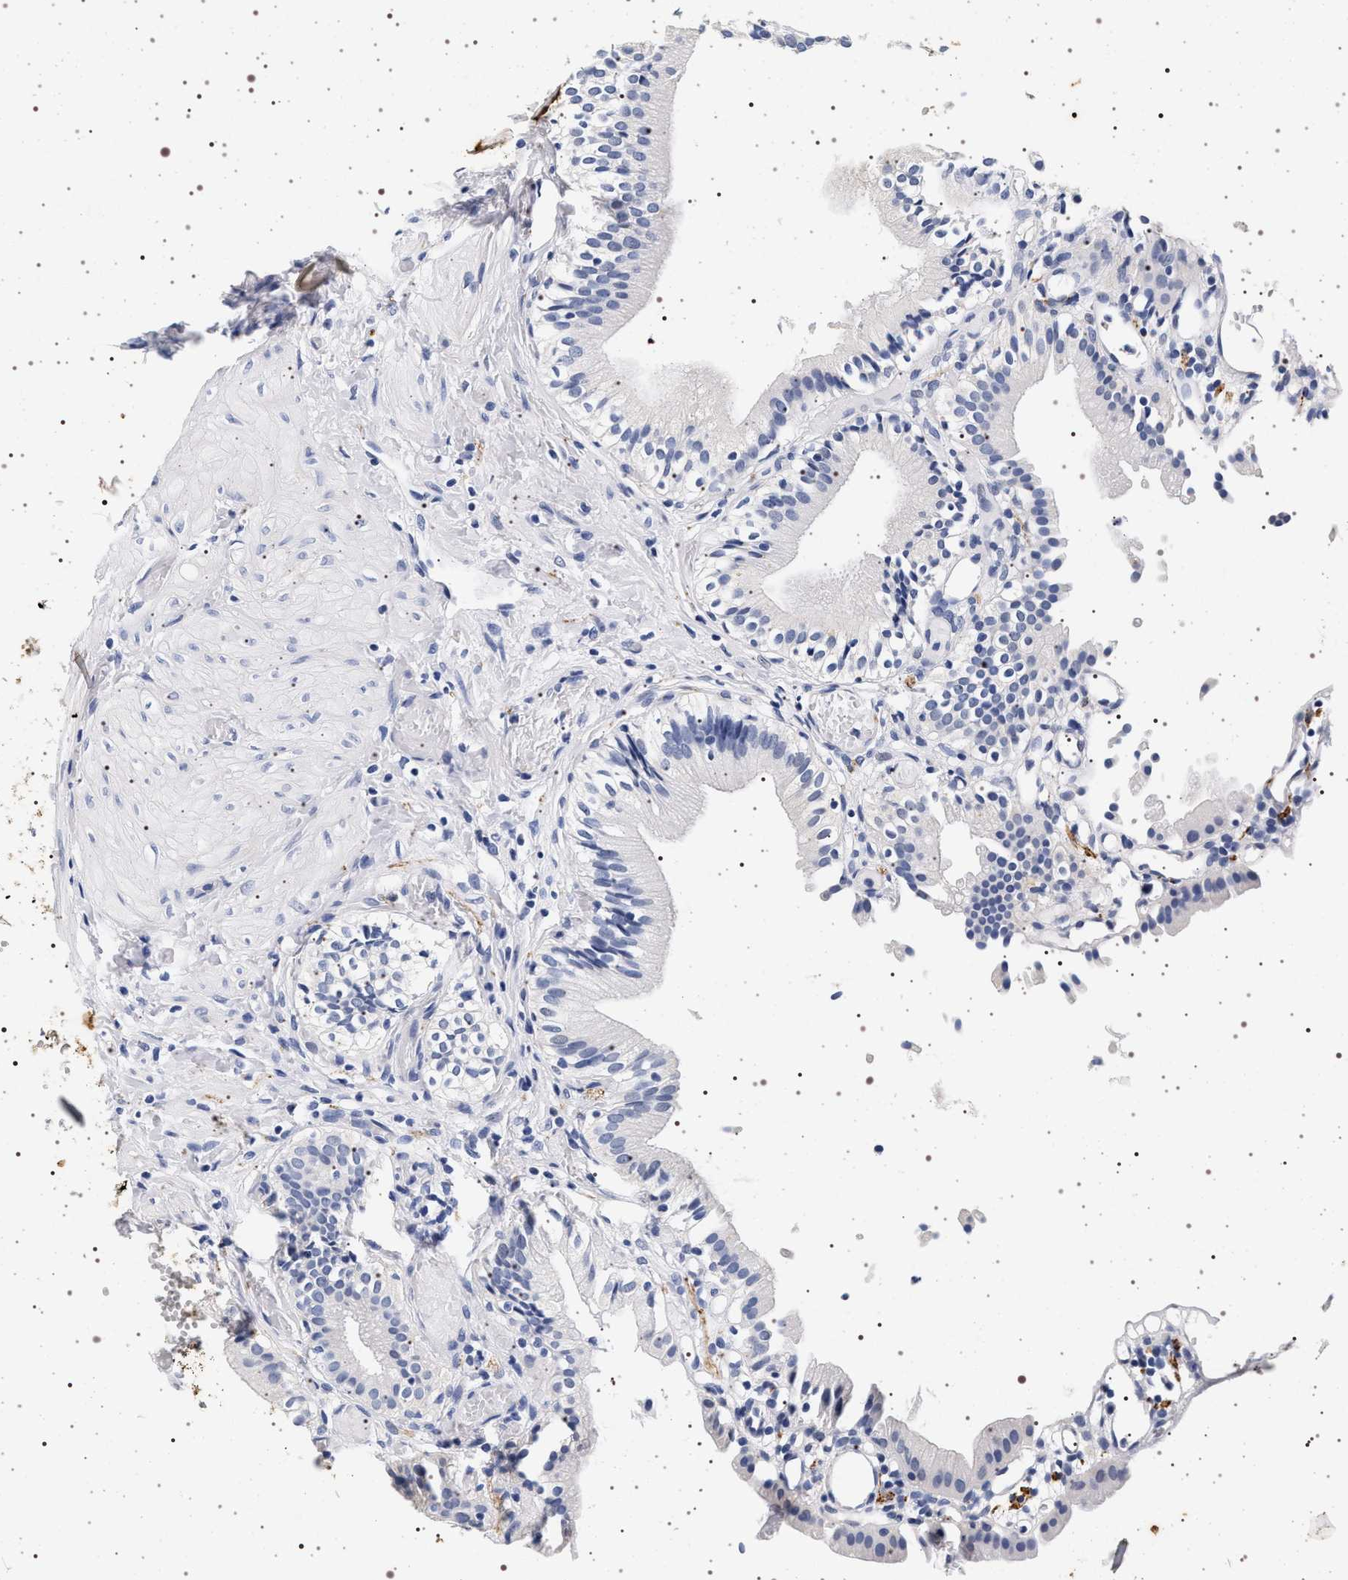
{"staining": {"intensity": "negative", "quantity": "none", "location": "none"}, "tissue": "gallbladder", "cell_type": "Glandular cells", "image_type": "normal", "snomed": [{"axis": "morphology", "description": "Normal tissue, NOS"}, {"axis": "topography", "description": "Gallbladder"}], "caption": "The photomicrograph reveals no significant staining in glandular cells of gallbladder. (DAB (3,3'-diaminobenzidine) immunohistochemistry (IHC), high magnification).", "gene": "SYN1", "patient": {"sex": "male", "age": 65}}